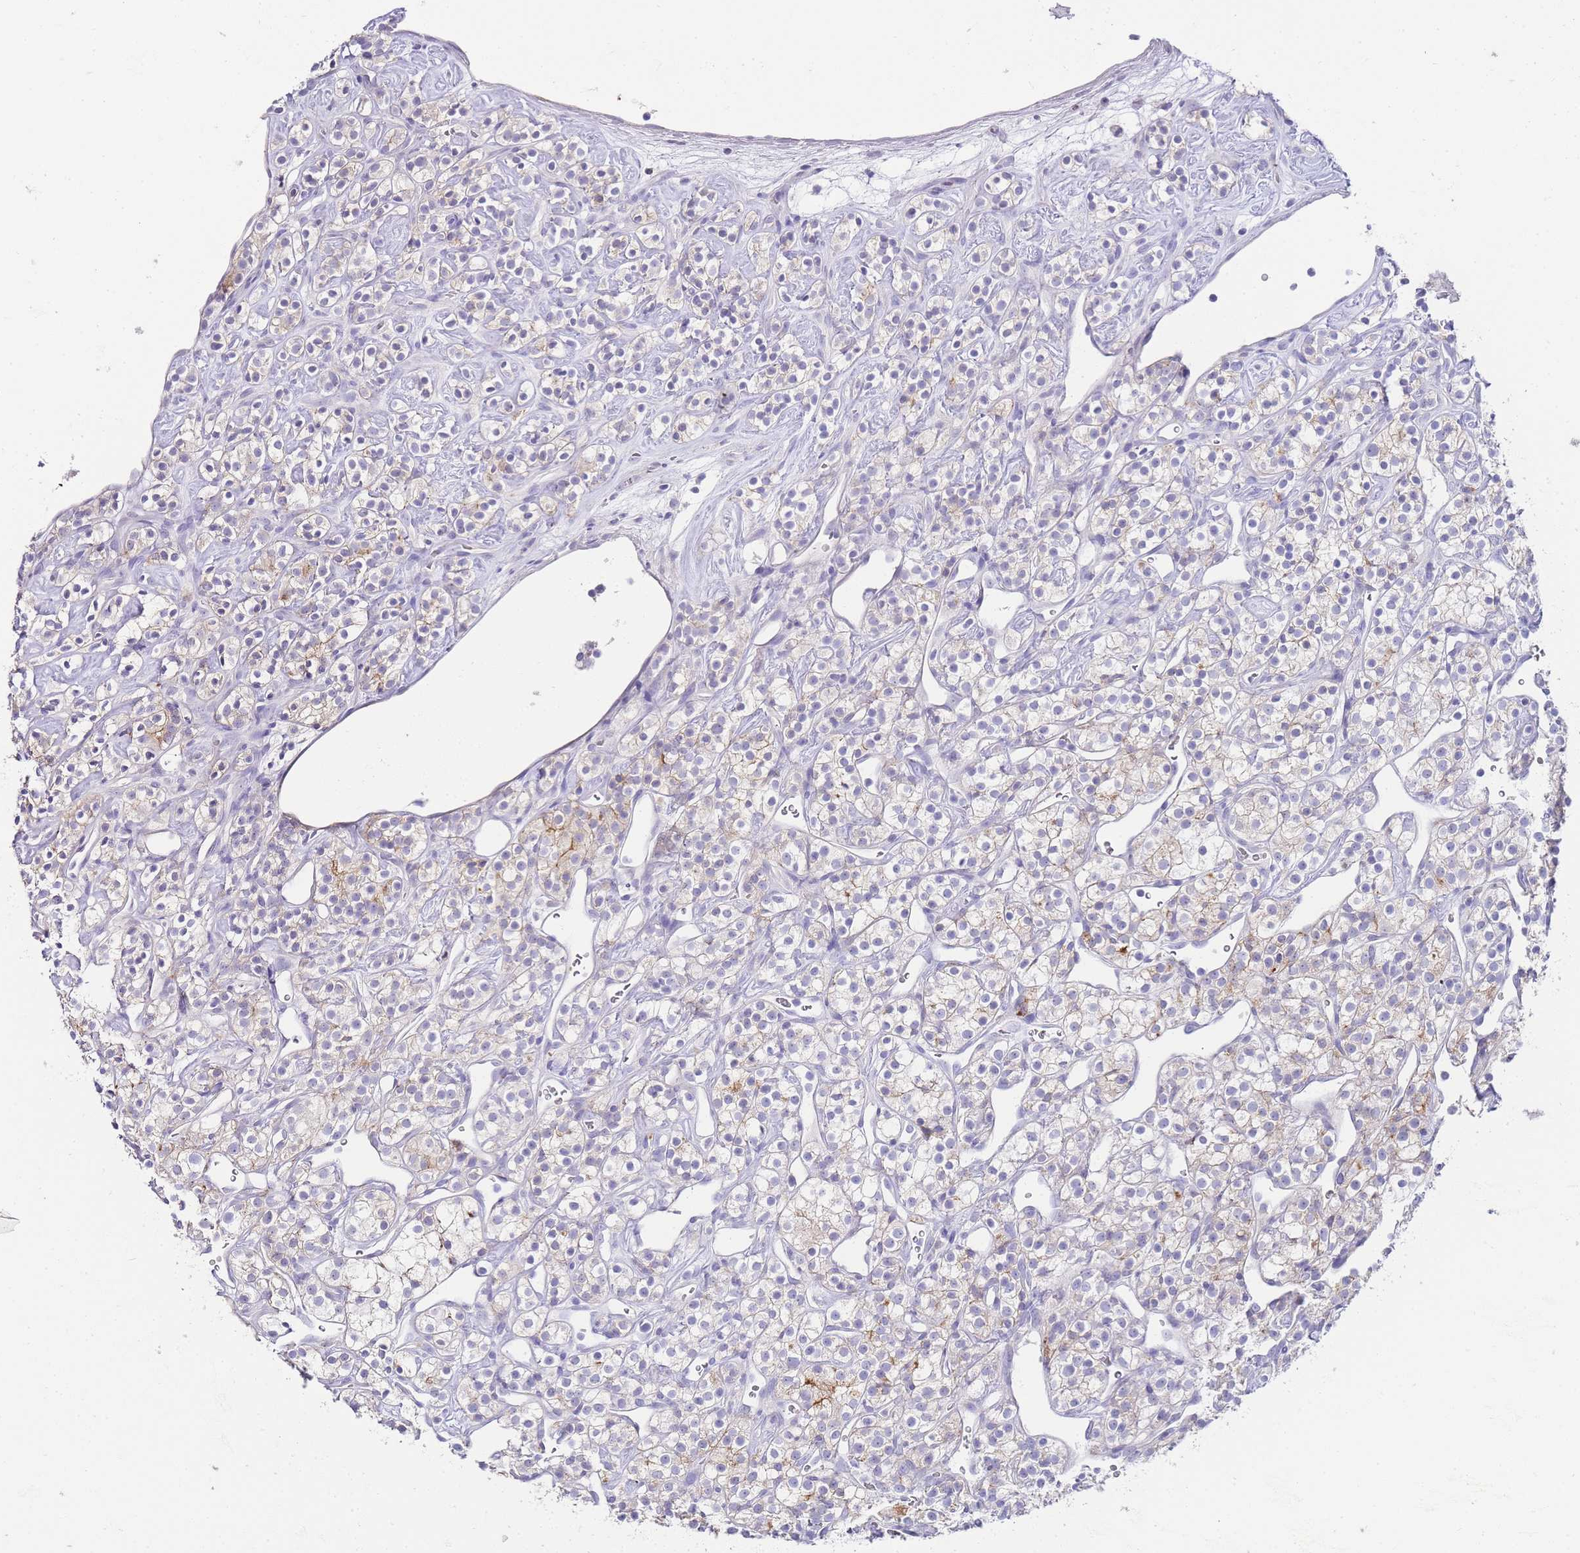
{"staining": {"intensity": "weak", "quantity": "<25%", "location": "cytoplasmic/membranous"}, "tissue": "renal cancer", "cell_type": "Tumor cells", "image_type": "cancer", "snomed": [{"axis": "morphology", "description": "Adenocarcinoma, NOS"}, {"axis": "topography", "description": "Kidney"}], "caption": "This is a photomicrograph of immunohistochemistry (IHC) staining of renal cancer, which shows no positivity in tumor cells.", "gene": "DPP4", "patient": {"sex": "male", "age": 77}}